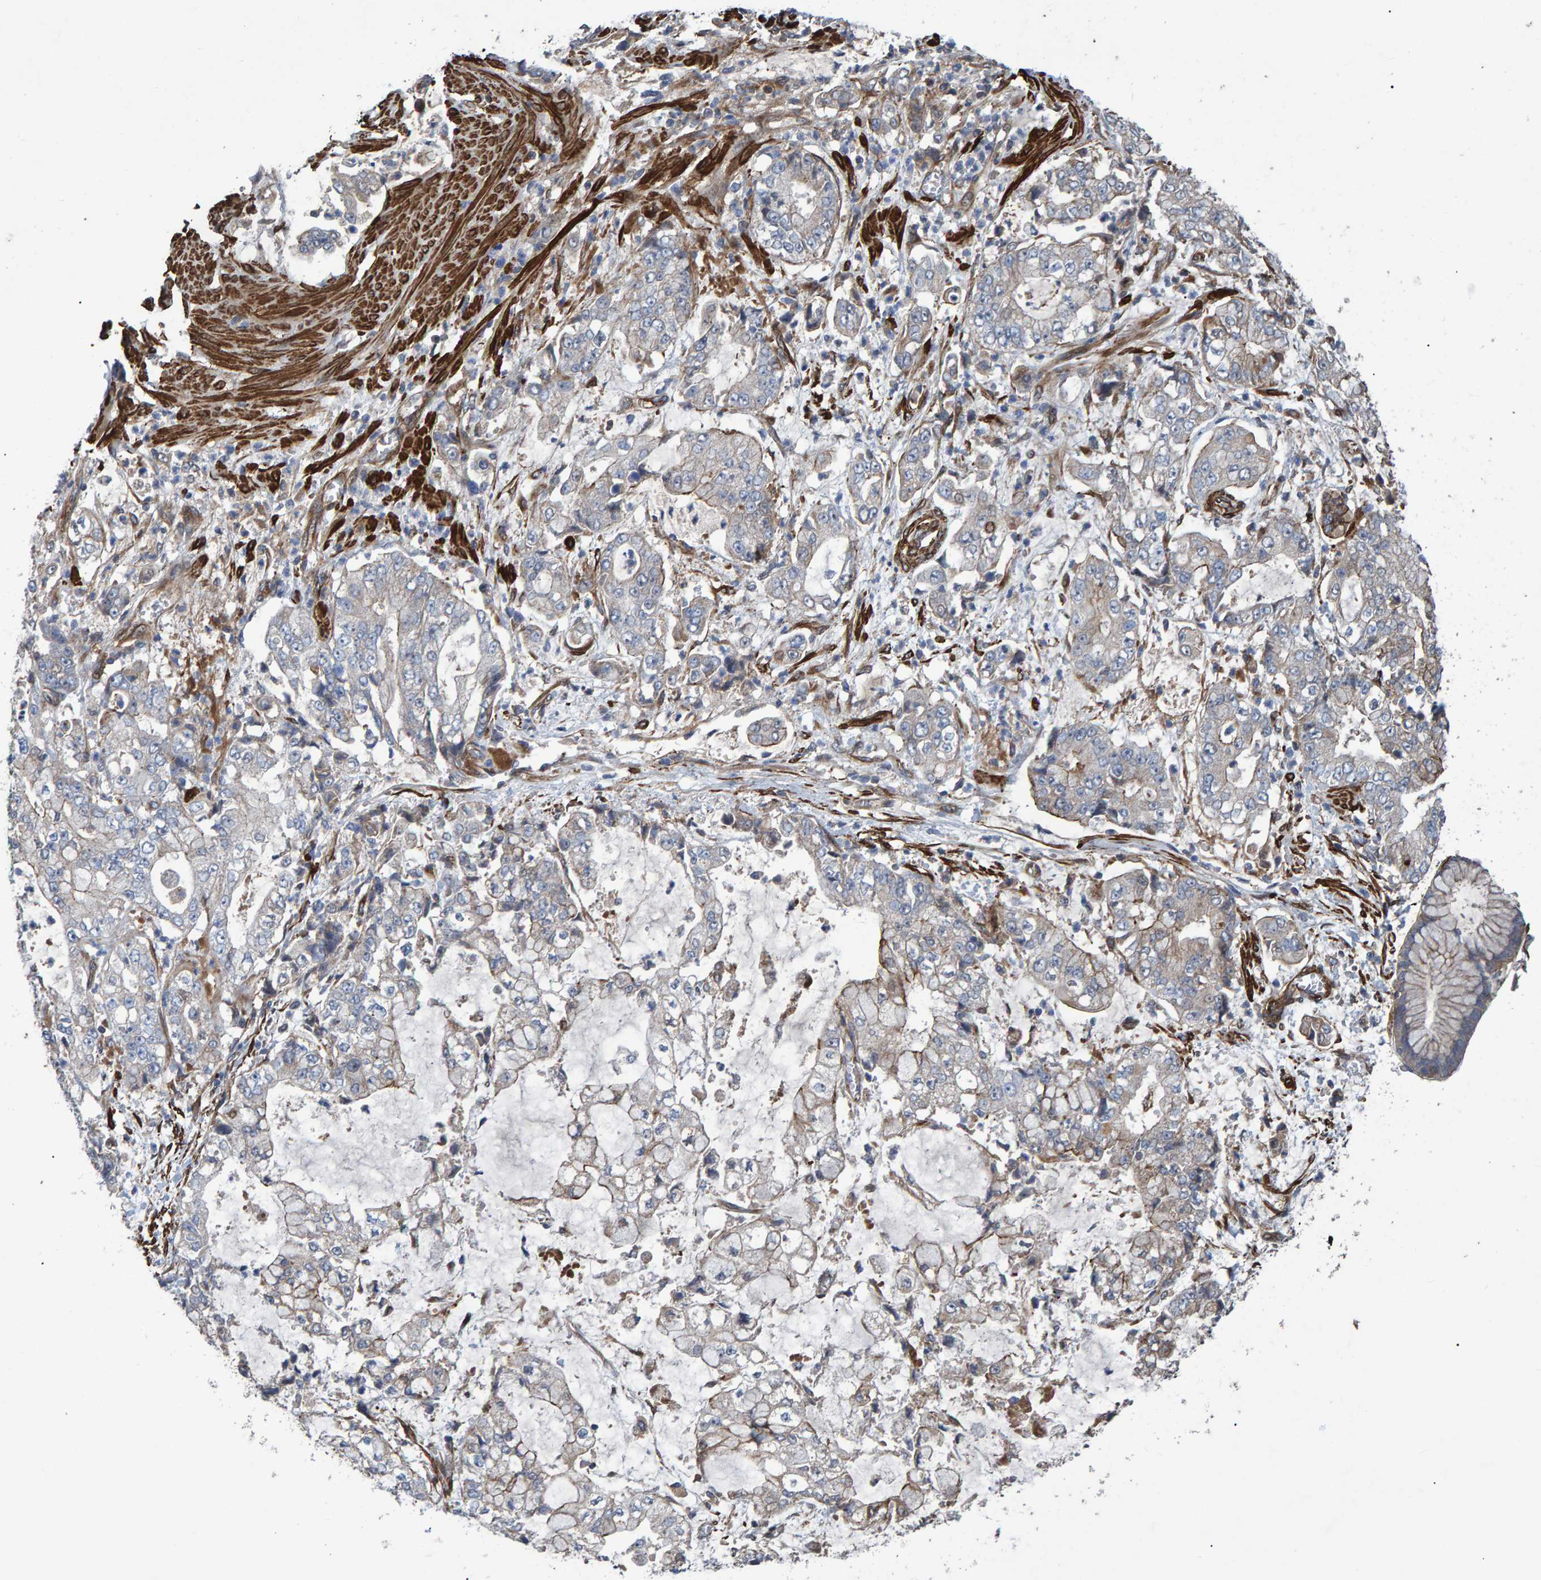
{"staining": {"intensity": "negative", "quantity": "none", "location": "none"}, "tissue": "stomach cancer", "cell_type": "Tumor cells", "image_type": "cancer", "snomed": [{"axis": "morphology", "description": "Adenocarcinoma, NOS"}, {"axis": "topography", "description": "Stomach"}], "caption": "An immunohistochemistry photomicrograph of adenocarcinoma (stomach) is shown. There is no staining in tumor cells of adenocarcinoma (stomach).", "gene": "SLIT2", "patient": {"sex": "male", "age": 76}}